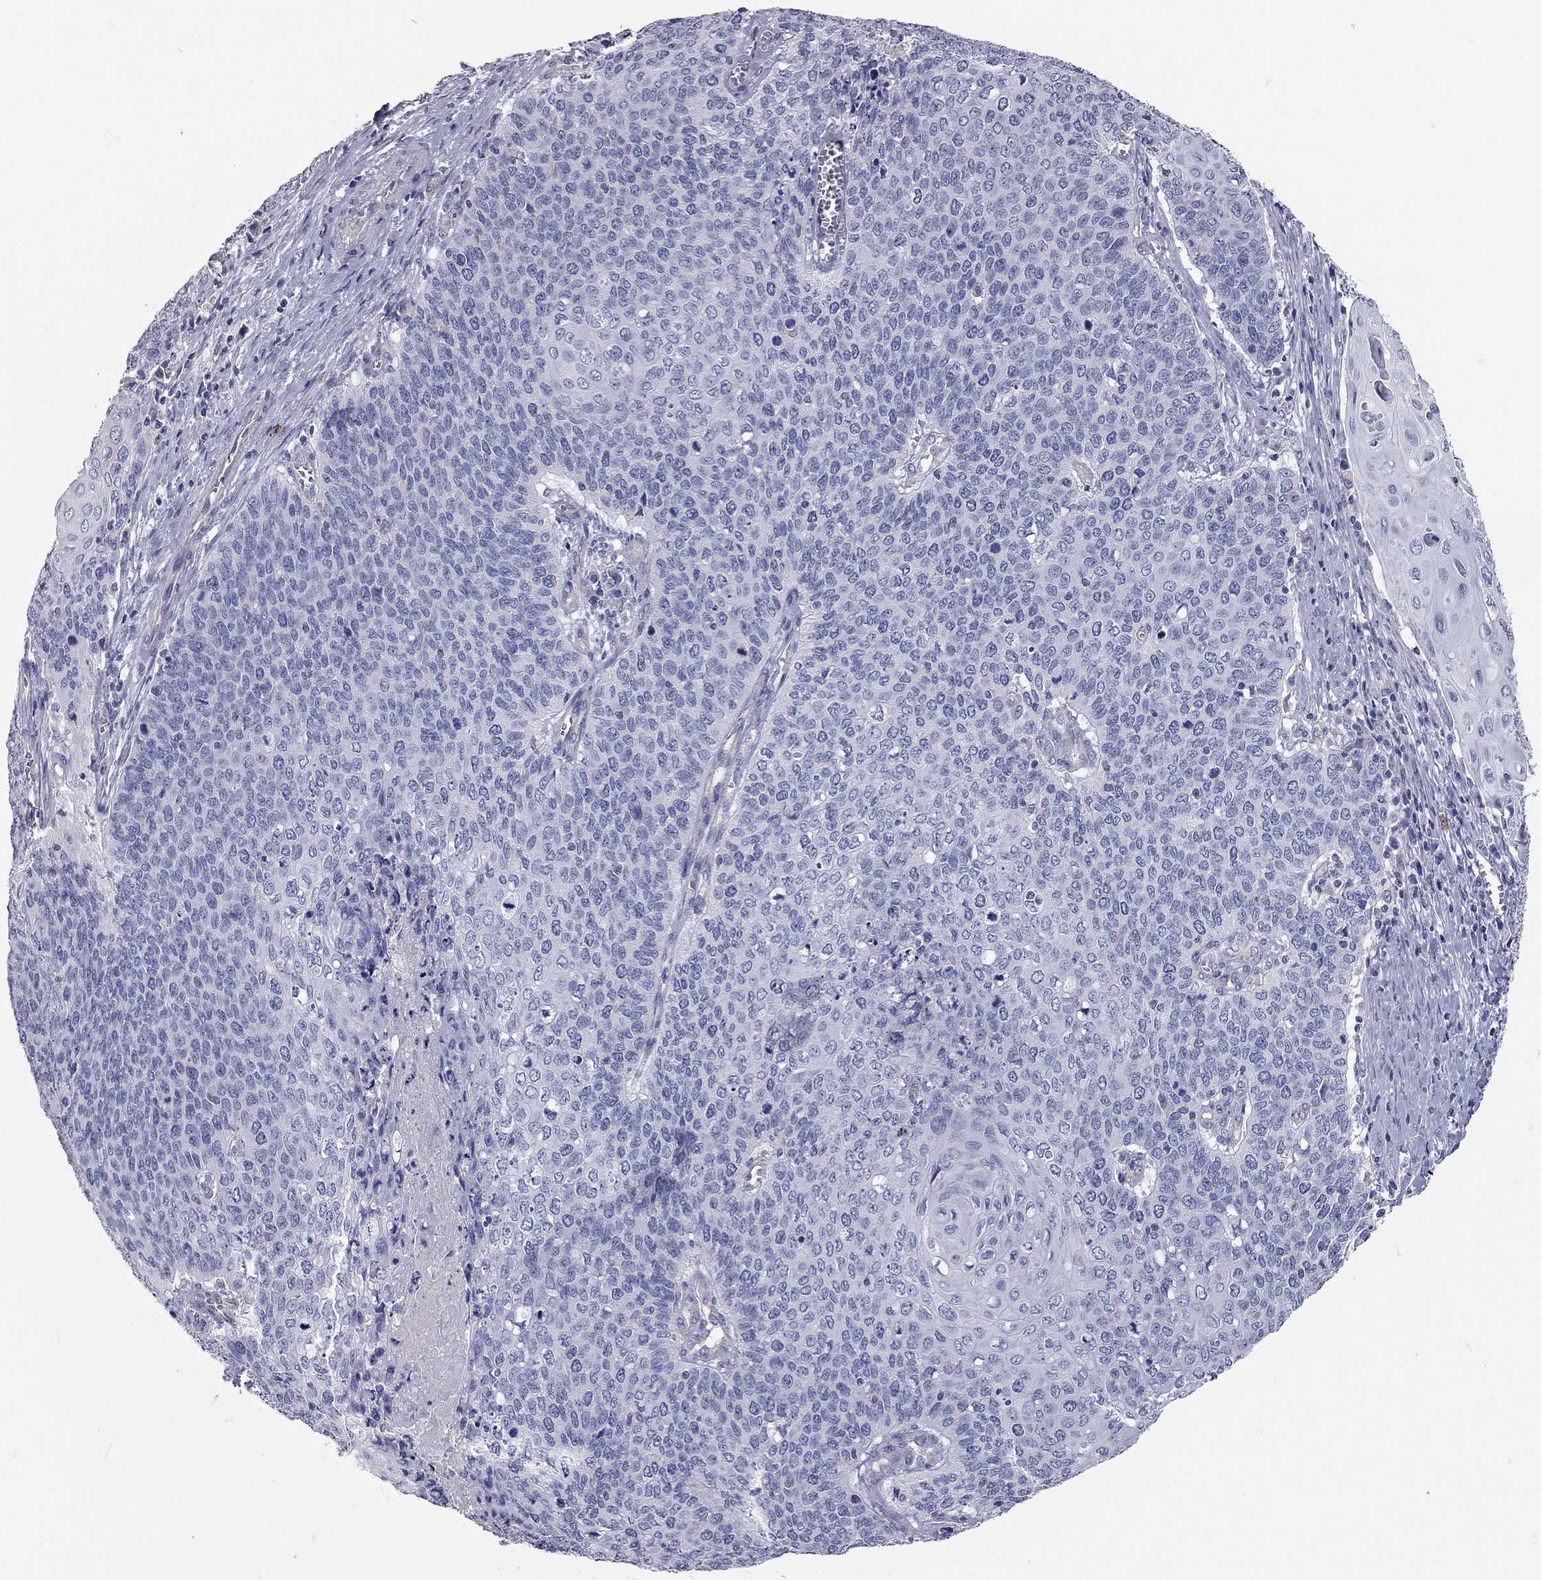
{"staining": {"intensity": "negative", "quantity": "none", "location": "none"}, "tissue": "cervical cancer", "cell_type": "Tumor cells", "image_type": "cancer", "snomed": [{"axis": "morphology", "description": "Squamous cell carcinoma, NOS"}, {"axis": "topography", "description": "Cervix"}], "caption": "Protein analysis of cervical cancer (squamous cell carcinoma) displays no significant staining in tumor cells.", "gene": "C10orf90", "patient": {"sex": "female", "age": 39}}